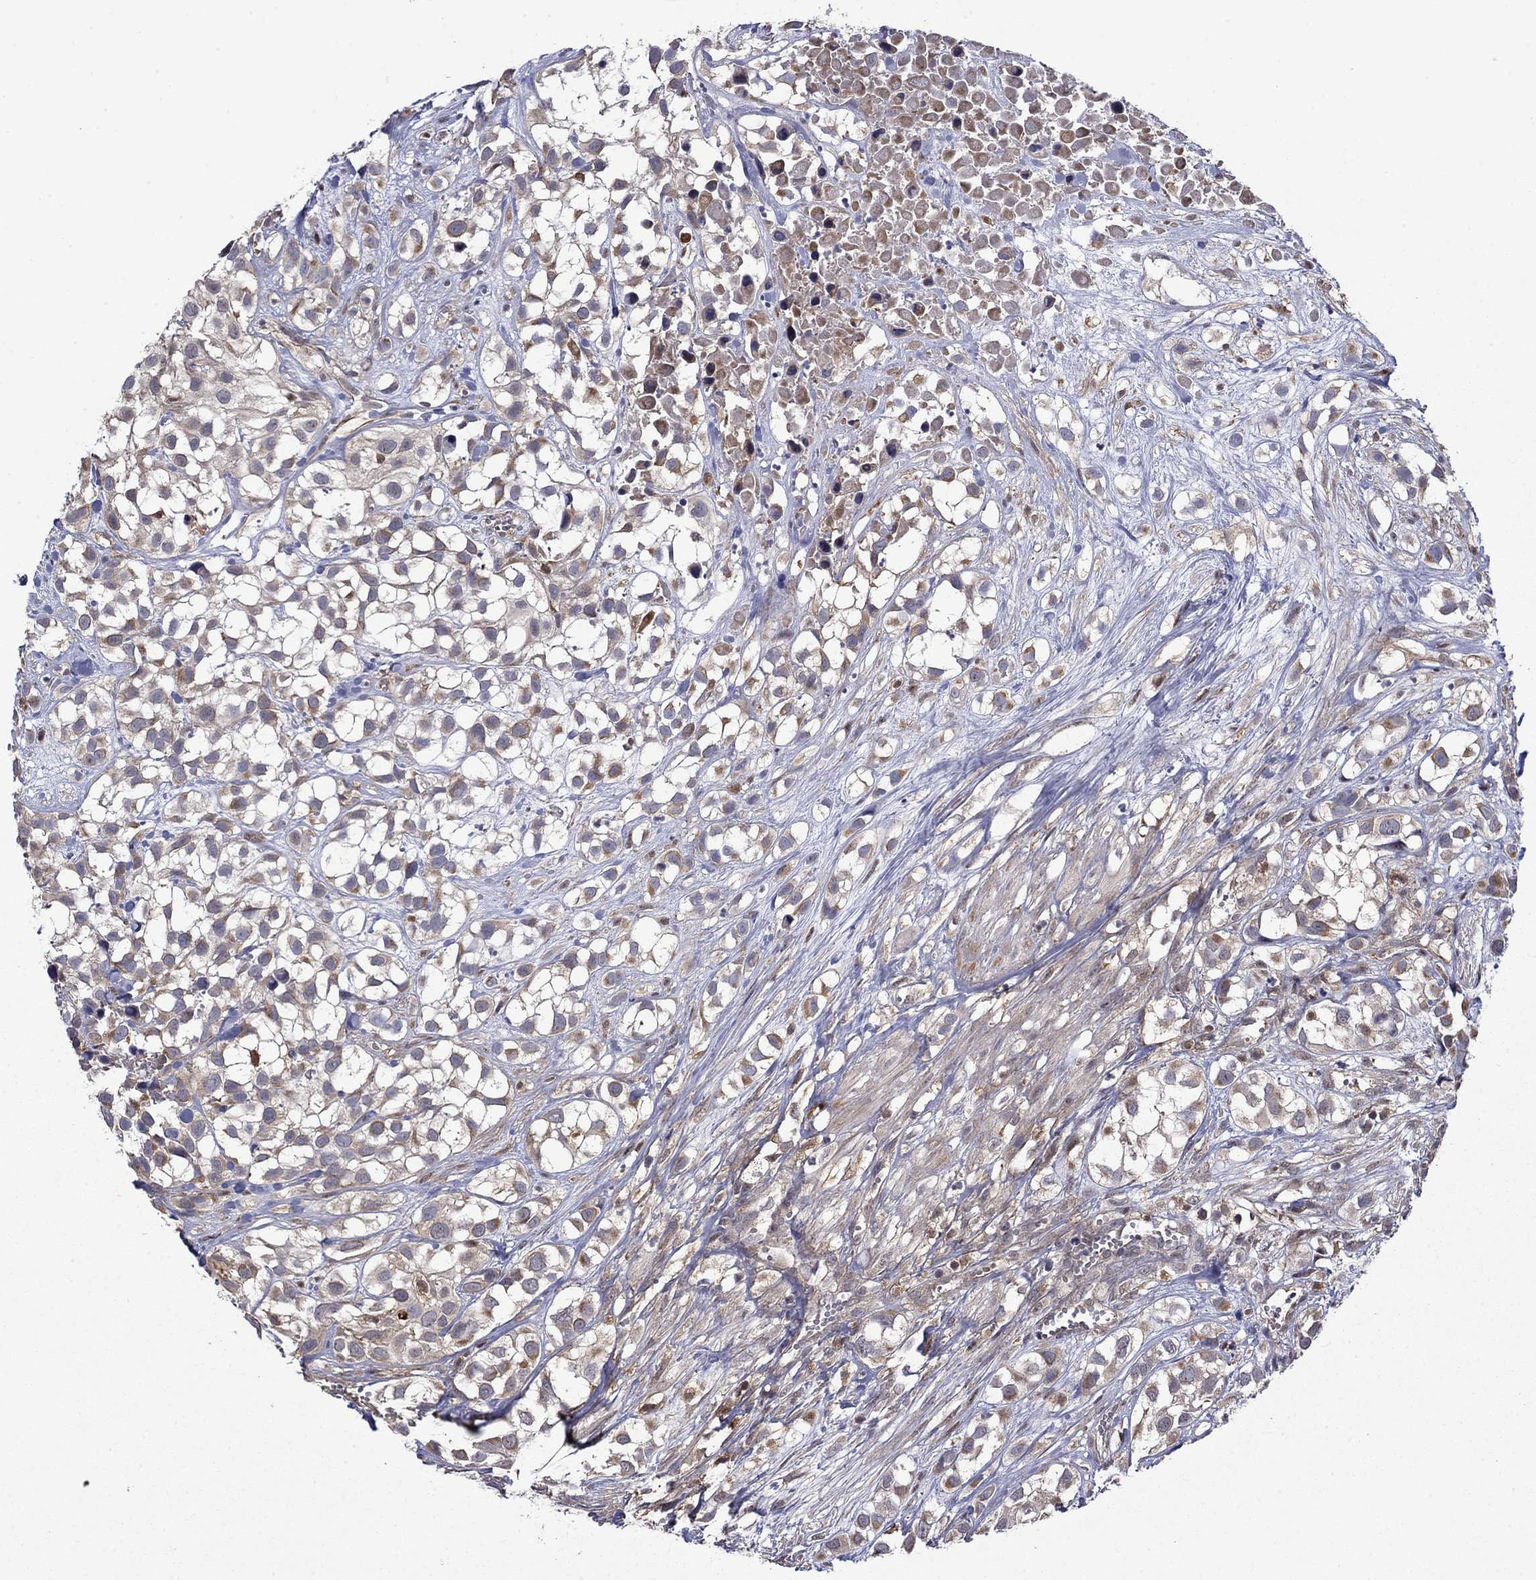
{"staining": {"intensity": "weak", "quantity": "25%-75%", "location": "cytoplasmic/membranous"}, "tissue": "urothelial cancer", "cell_type": "Tumor cells", "image_type": "cancer", "snomed": [{"axis": "morphology", "description": "Urothelial carcinoma, High grade"}, {"axis": "topography", "description": "Urinary bladder"}], "caption": "Immunohistochemistry of human urothelial cancer displays low levels of weak cytoplasmic/membranous expression in about 25%-75% of tumor cells.", "gene": "TPMT", "patient": {"sex": "male", "age": 56}}